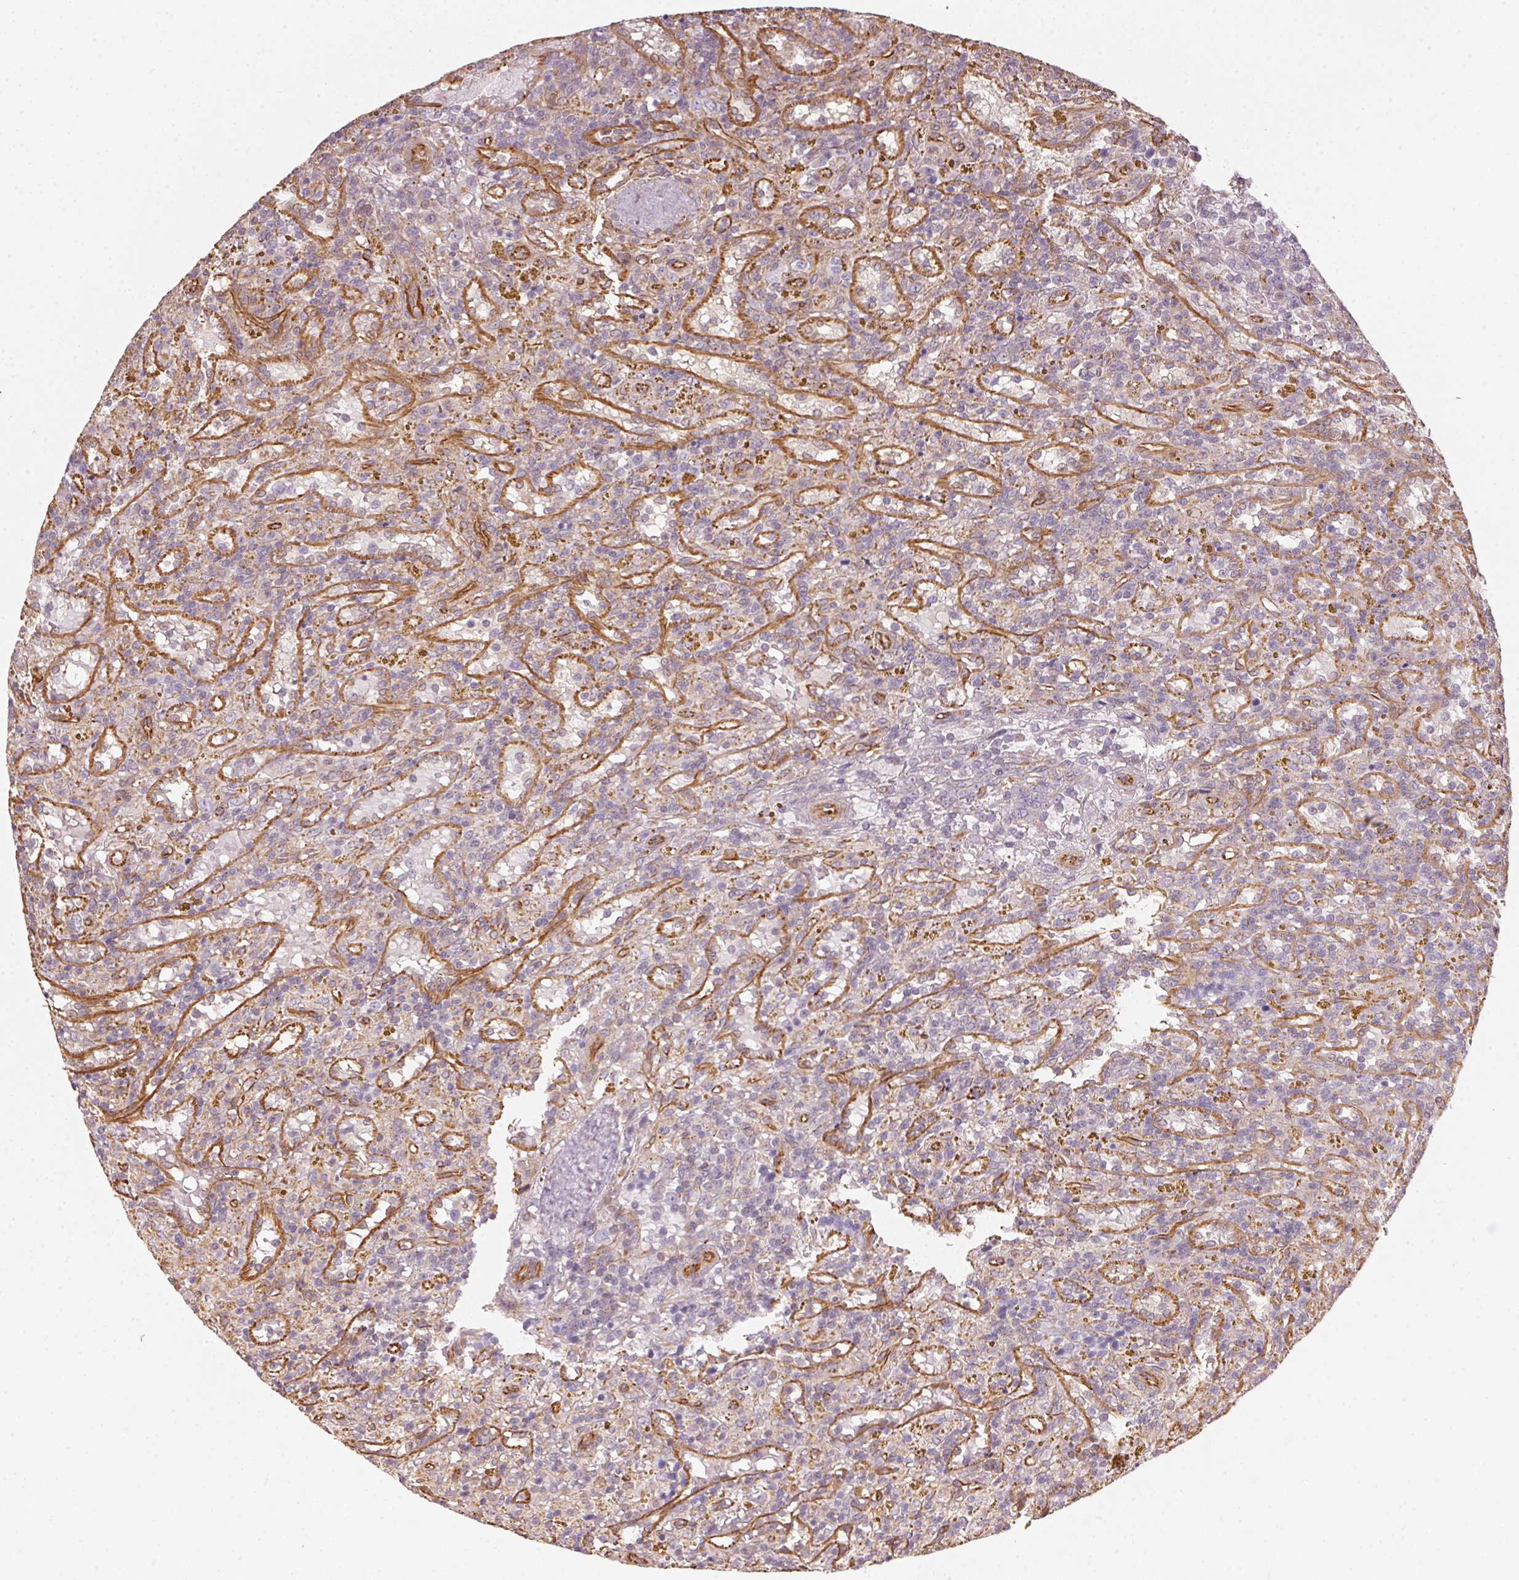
{"staining": {"intensity": "negative", "quantity": "none", "location": "none"}, "tissue": "lymphoma", "cell_type": "Tumor cells", "image_type": "cancer", "snomed": [{"axis": "morphology", "description": "Malignant lymphoma, non-Hodgkin's type, Low grade"}, {"axis": "topography", "description": "Spleen"}], "caption": "Lymphoma stained for a protein using immunohistochemistry (IHC) displays no staining tumor cells.", "gene": "FOXR2", "patient": {"sex": "female", "age": 65}}